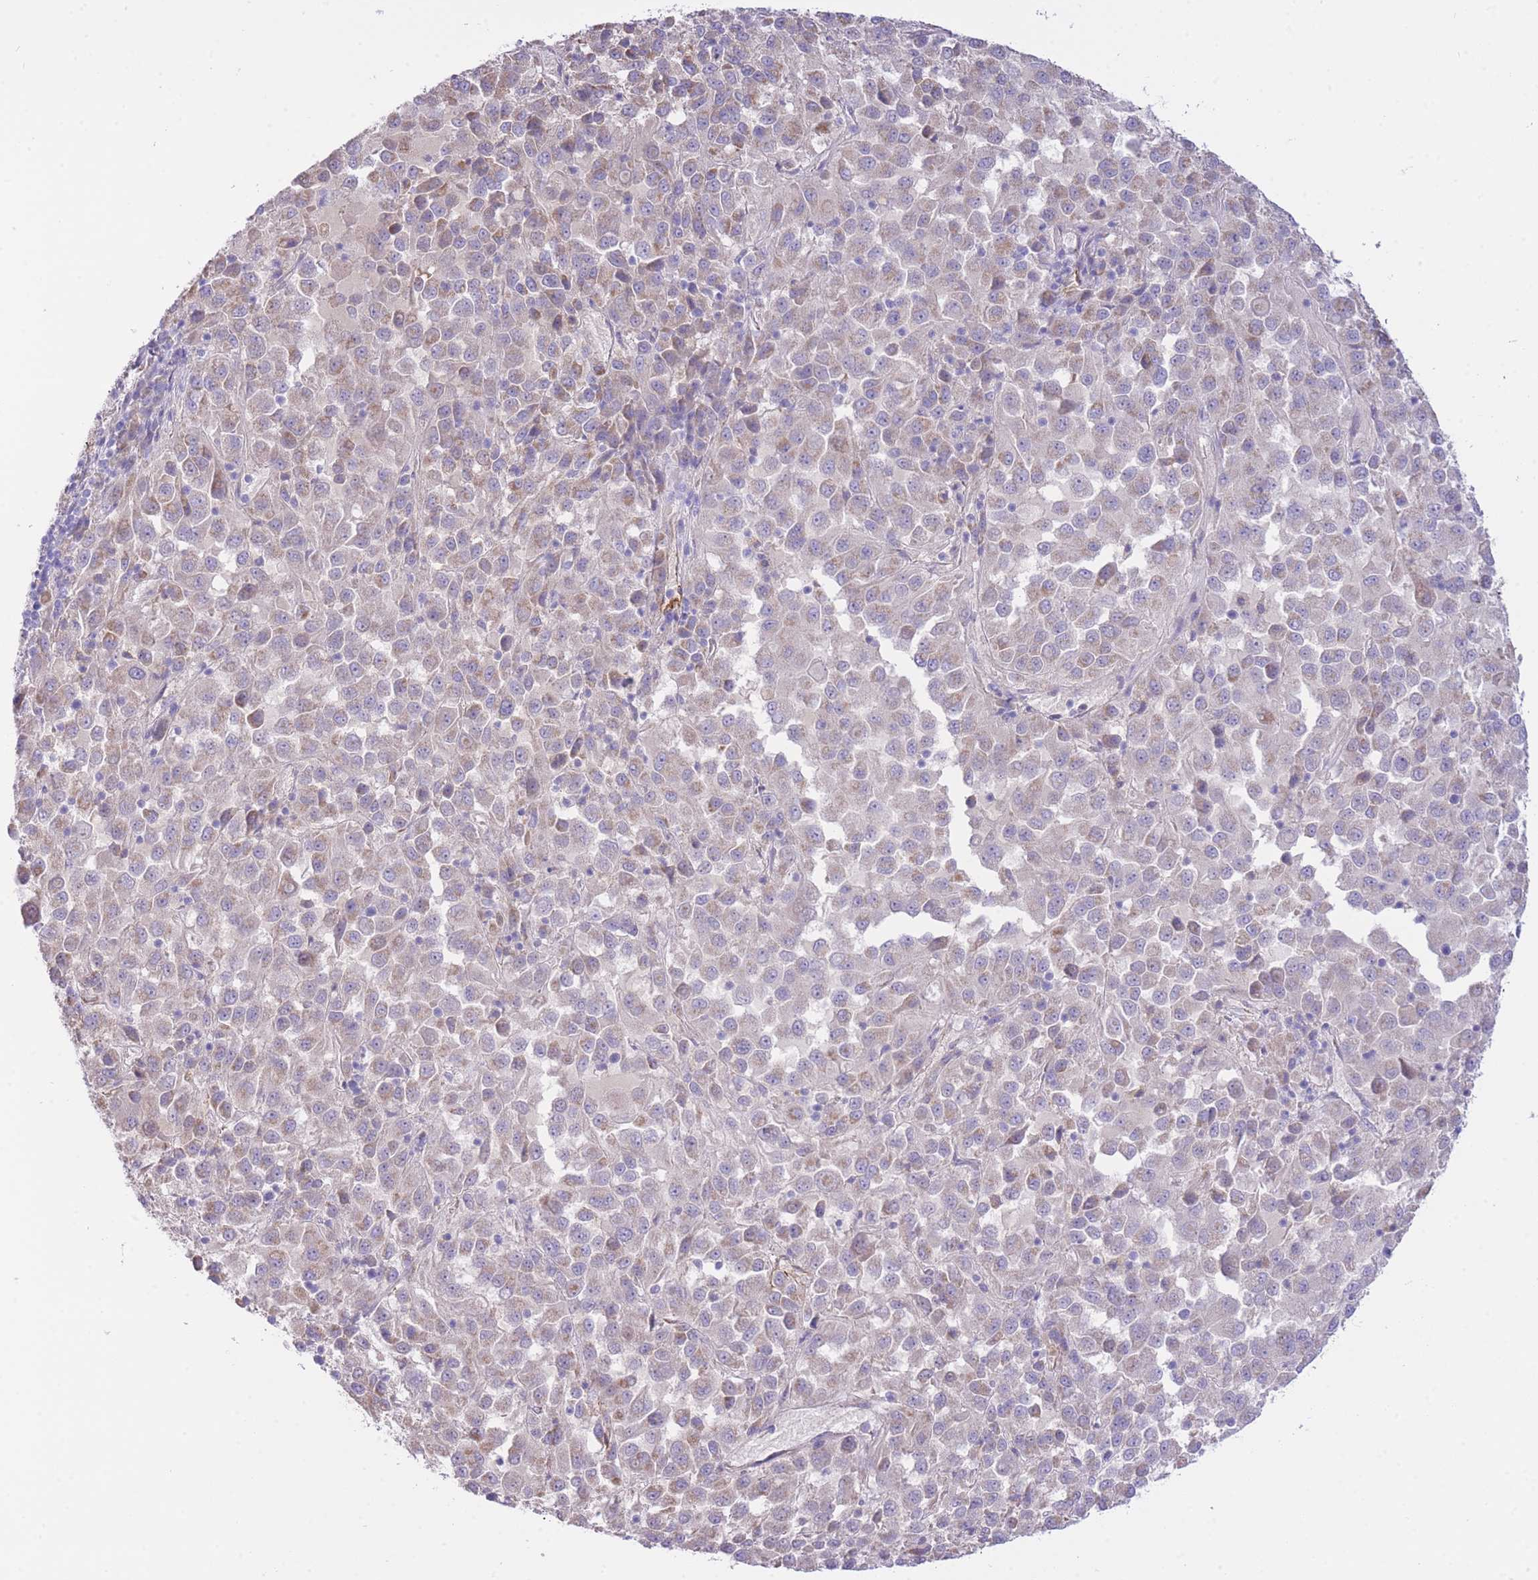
{"staining": {"intensity": "weak", "quantity": "<25%", "location": "cytoplasmic/membranous"}, "tissue": "melanoma", "cell_type": "Tumor cells", "image_type": "cancer", "snomed": [{"axis": "morphology", "description": "Malignant melanoma, Metastatic site"}, {"axis": "topography", "description": "Lung"}], "caption": "Tumor cells show no significant protein expression in melanoma.", "gene": "PGM1", "patient": {"sex": "male", "age": 64}}